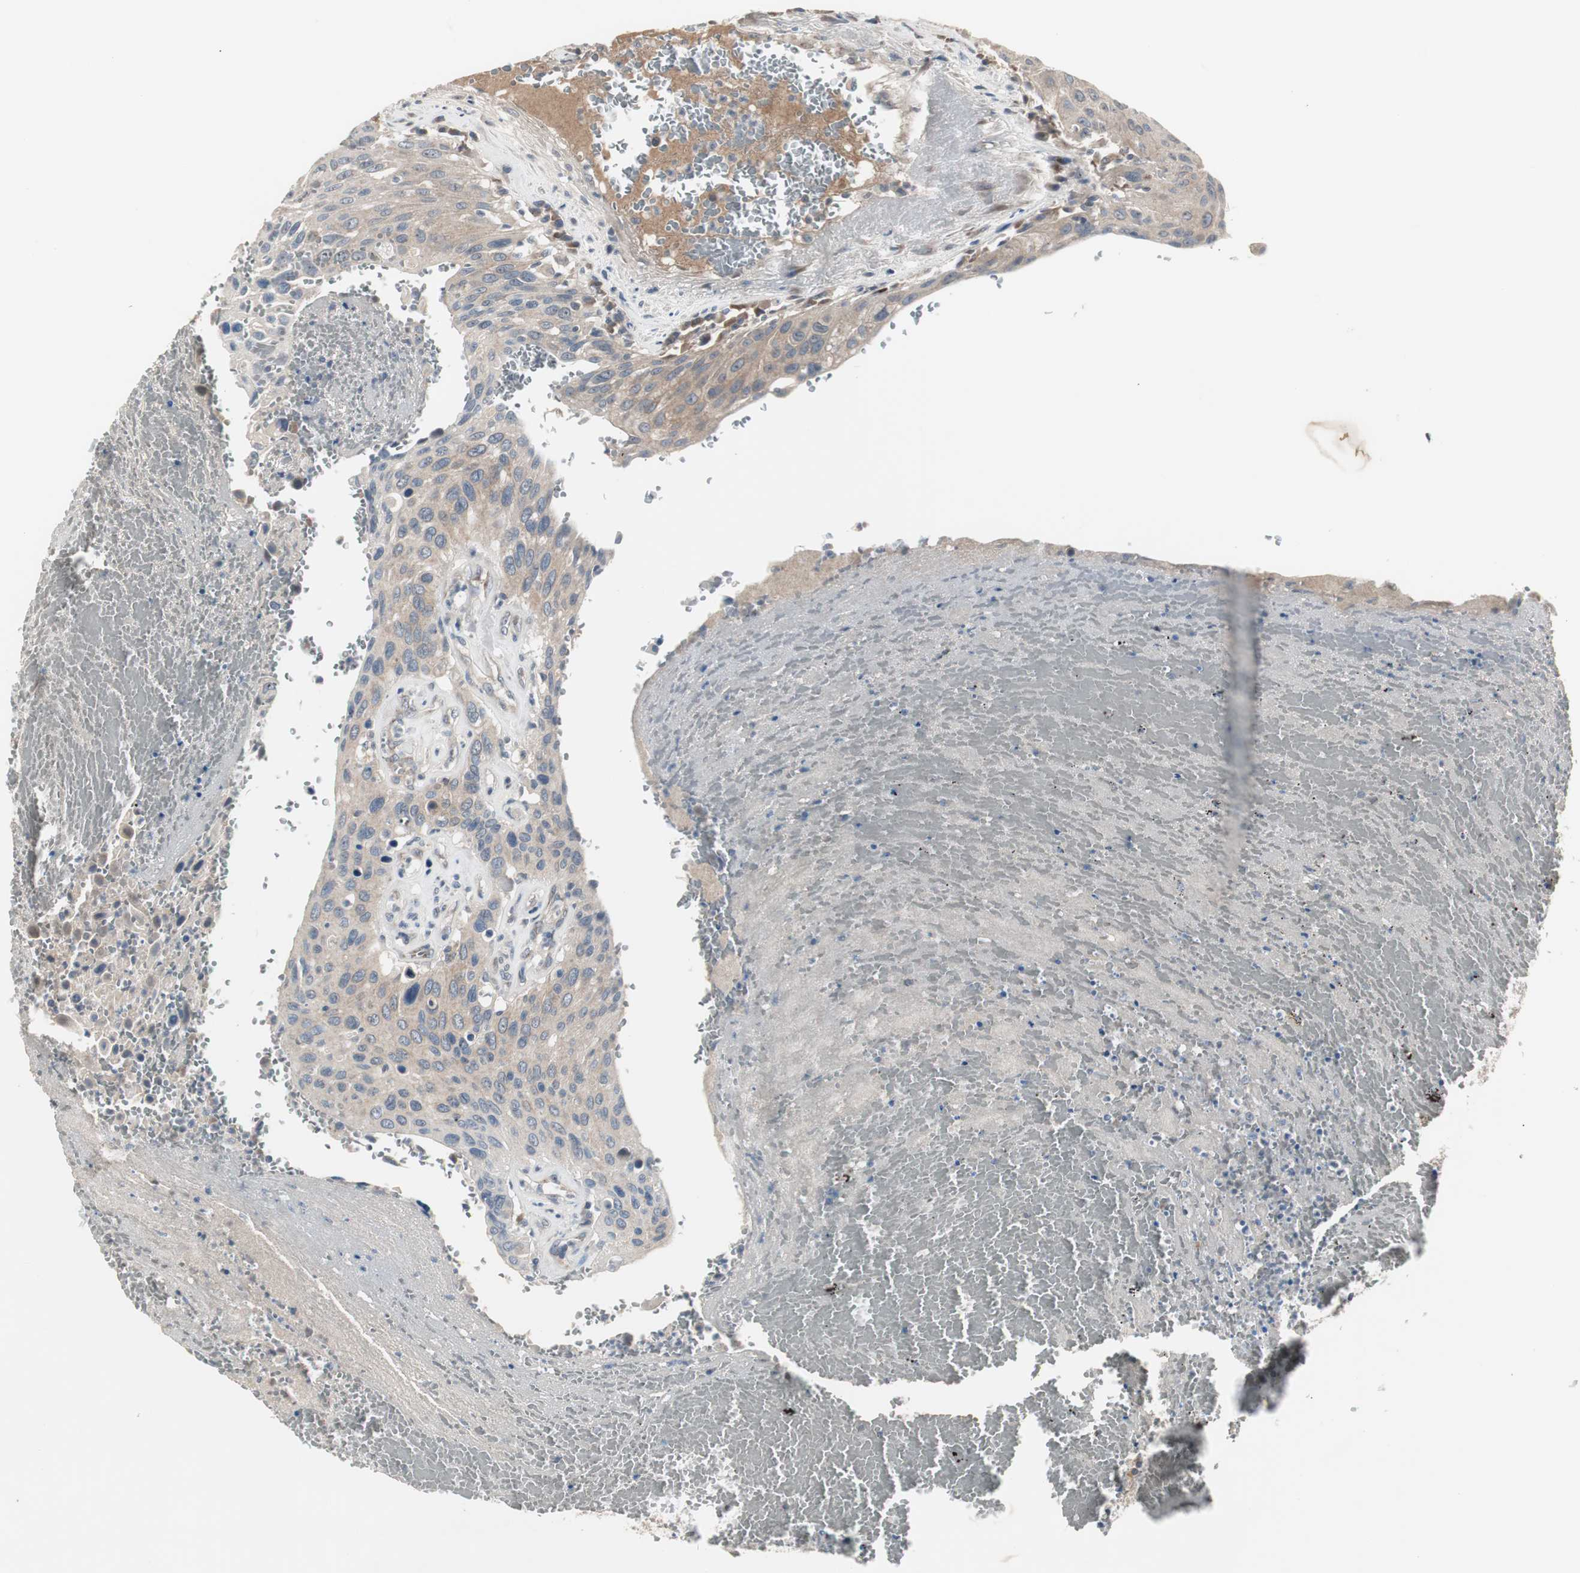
{"staining": {"intensity": "weak", "quantity": ">75%", "location": "cytoplasmic/membranous"}, "tissue": "urothelial cancer", "cell_type": "Tumor cells", "image_type": "cancer", "snomed": [{"axis": "morphology", "description": "Urothelial carcinoma, High grade"}, {"axis": "topography", "description": "Urinary bladder"}], "caption": "Protein expression analysis of human urothelial cancer reveals weak cytoplasmic/membranous staining in about >75% of tumor cells. Nuclei are stained in blue.", "gene": "ZMPSTE24", "patient": {"sex": "male", "age": 66}}